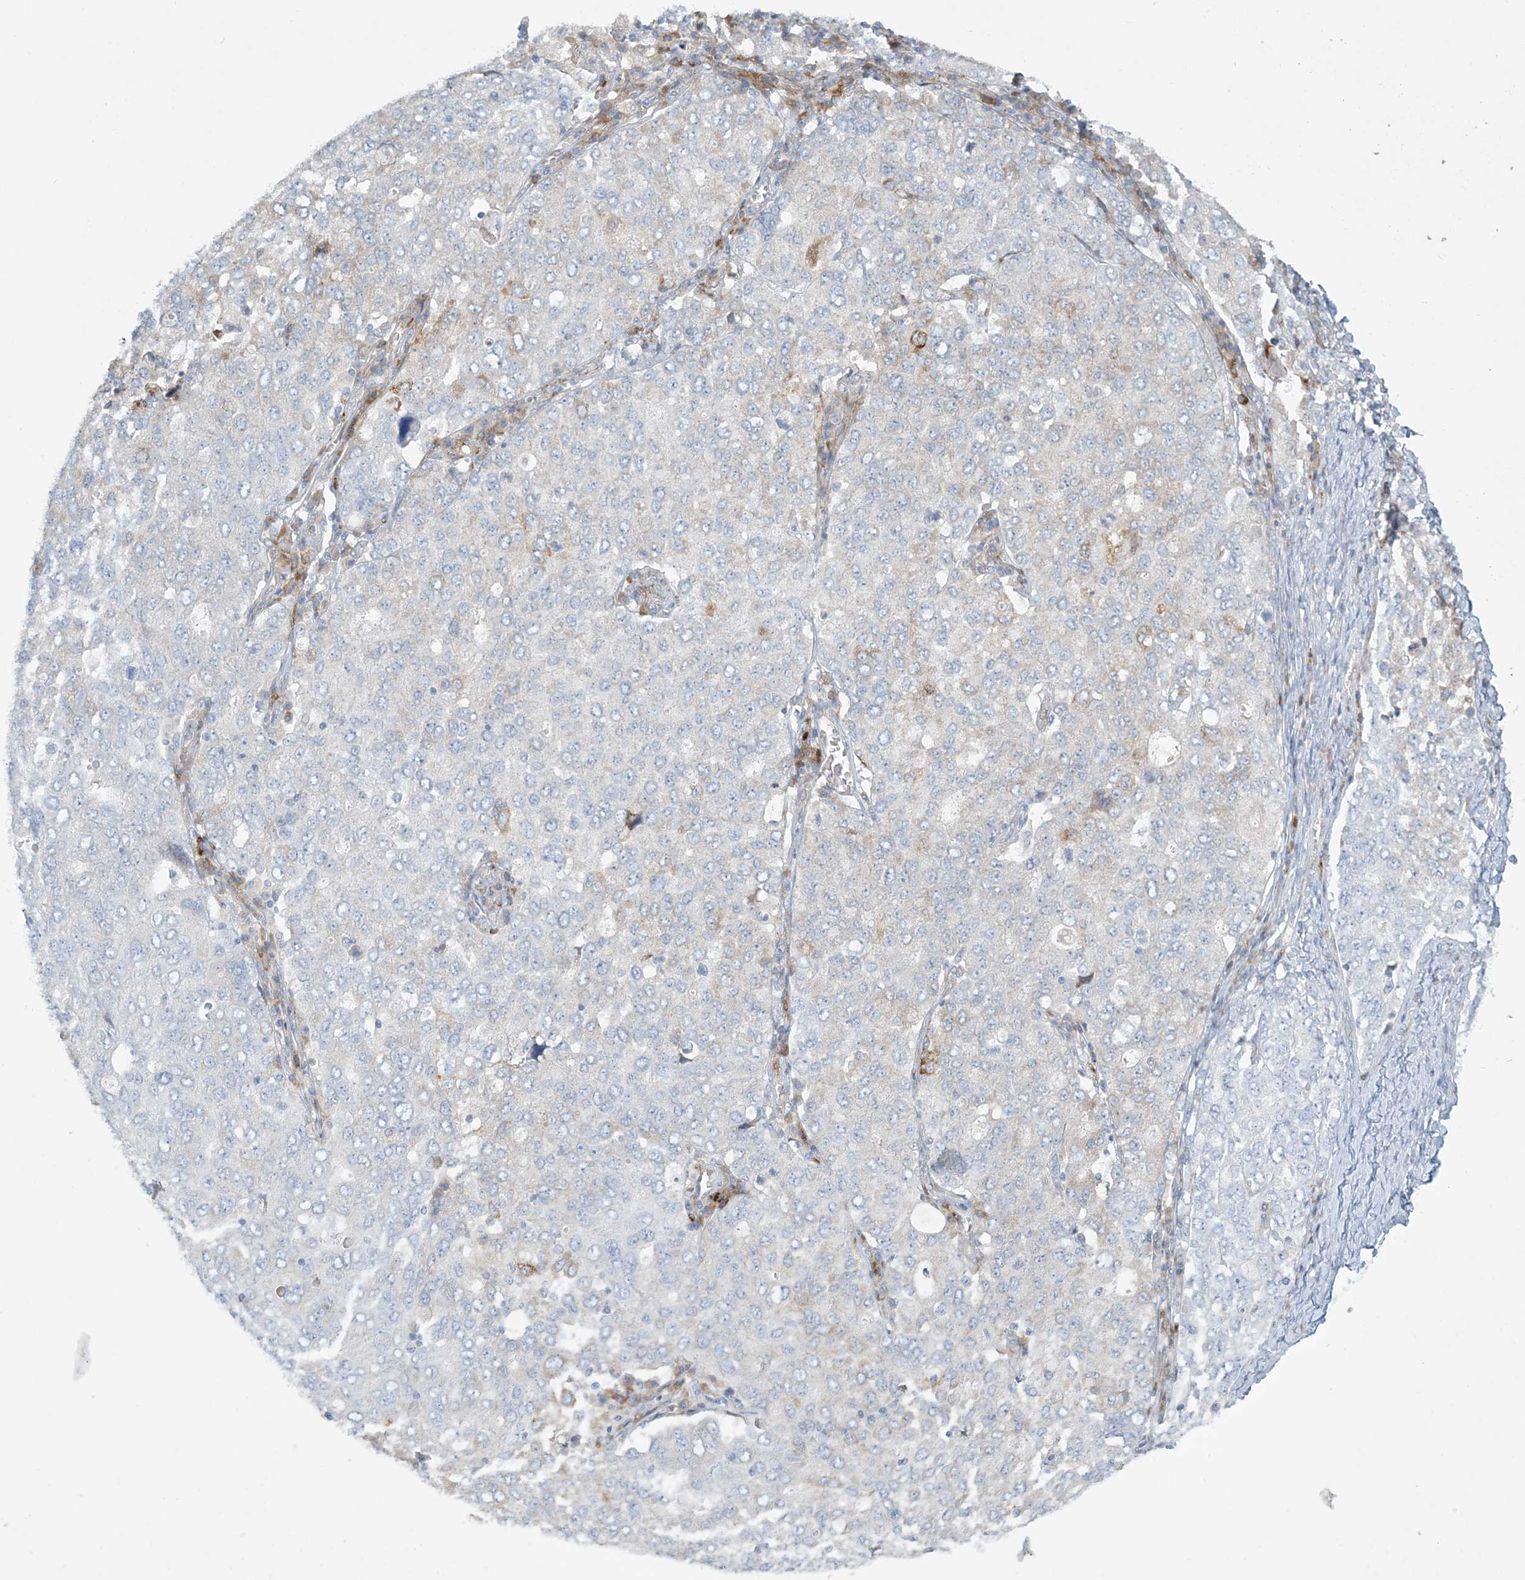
{"staining": {"intensity": "negative", "quantity": "none", "location": "none"}, "tissue": "ovarian cancer", "cell_type": "Tumor cells", "image_type": "cancer", "snomed": [{"axis": "morphology", "description": "Carcinoma, endometroid"}, {"axis": "topography", "description": "Ovary"}], "caption": "Tumor cells show no significant positivity in ovarian cancer (endometroid carcinoma). (DAB (3,3'-diaminobenzidine) IHC visualized using brightfield microscopy, high magnification).", "gene": "ZNF385D", "patient": {"sex": "female", "age": 62}}